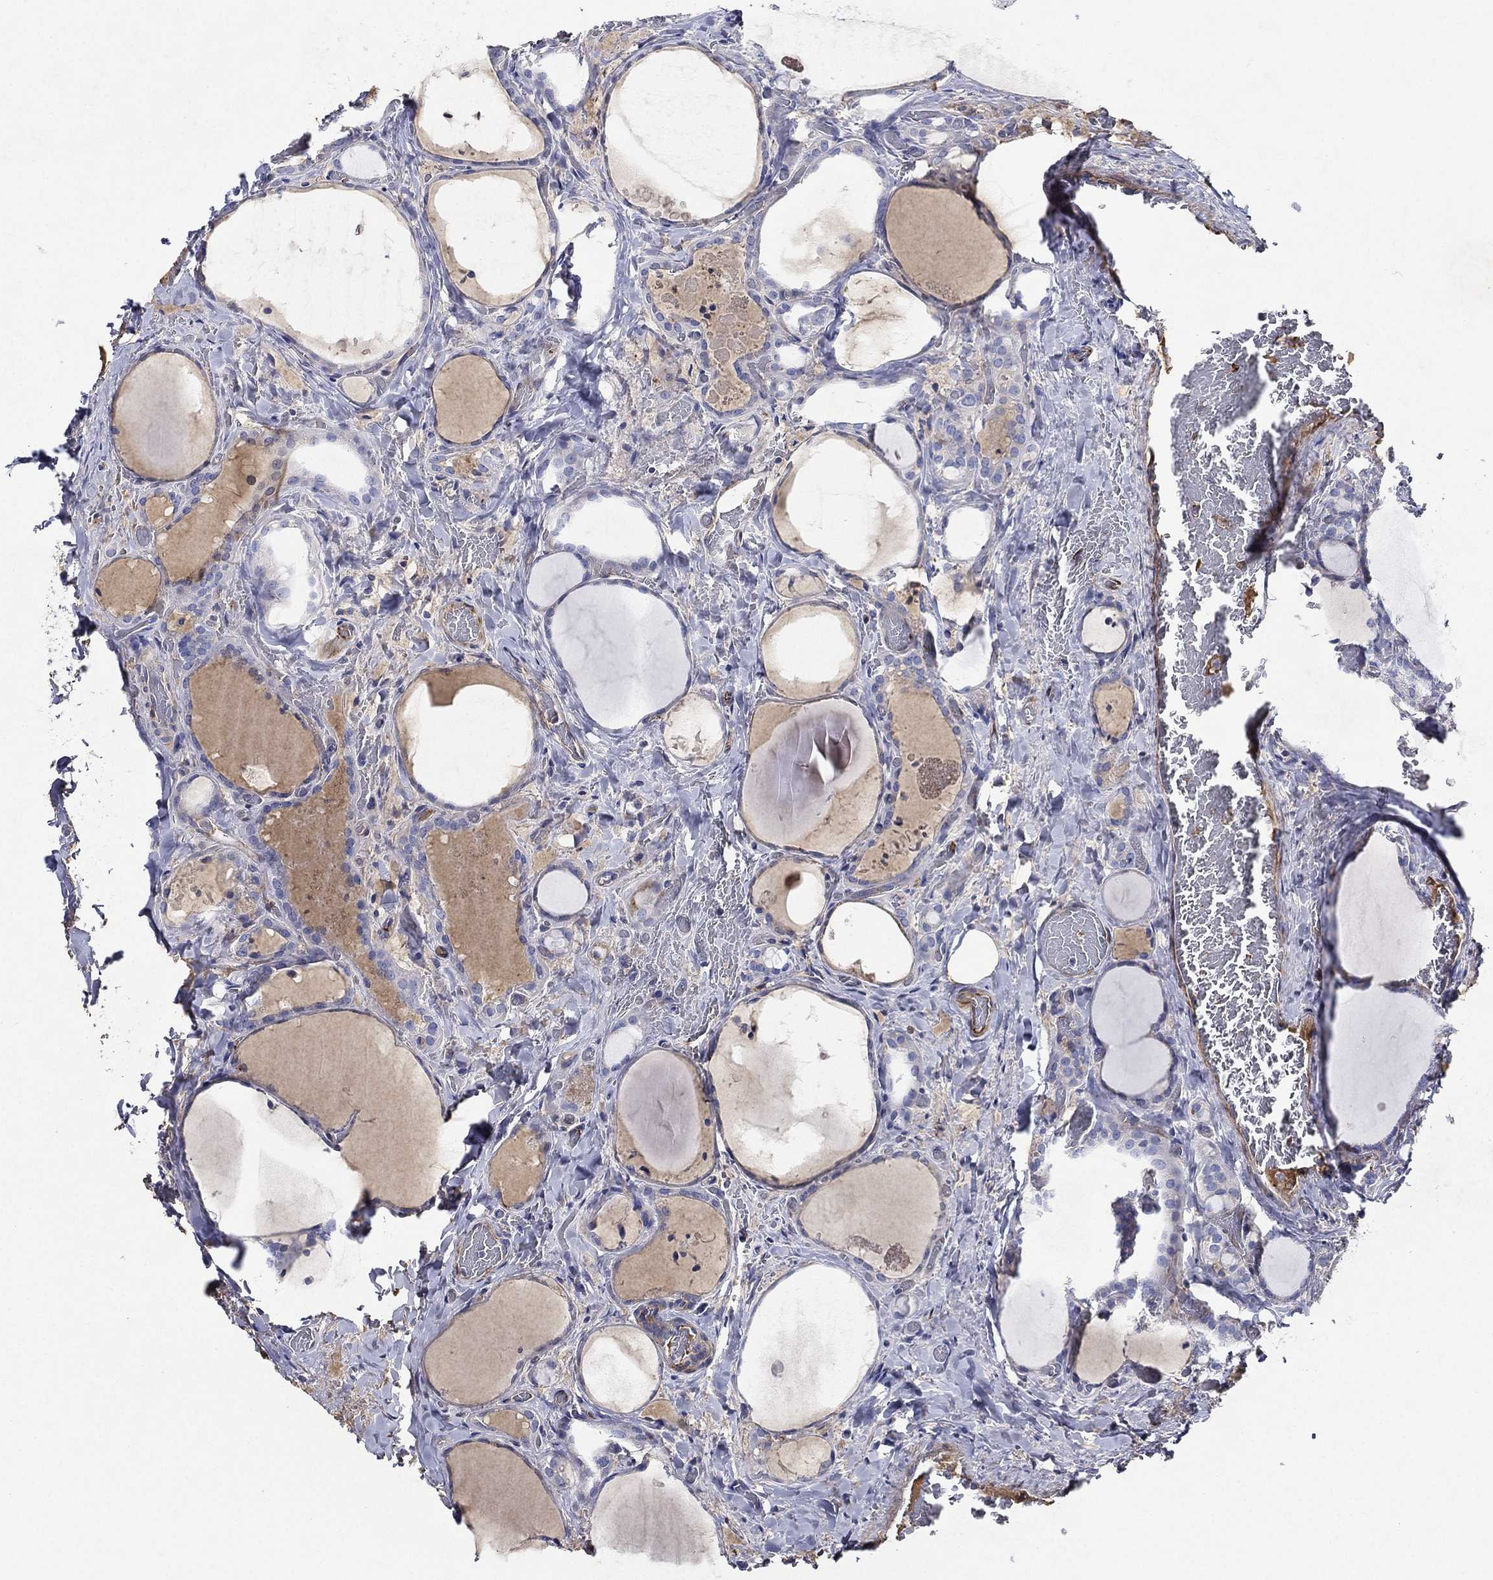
{"staining": {"intensity": "negative", "quantity": "none", "location": "none"}, "tissue": "thyroid cancer", "cell_type": "Tumor cells", "image_type": "cancer", "snomed": [{"axis": "morphology", "description": "Papillary adenocarcinoma, NOS"}, {"axis": "topography", "description": "Thyroid gland"}], "caption": "IHC of human thyroid cancer demonstrates no positivity in tumor cells.", "gene": "TMPRSS11D", "patient": {"sex": "female", "age": 39}}